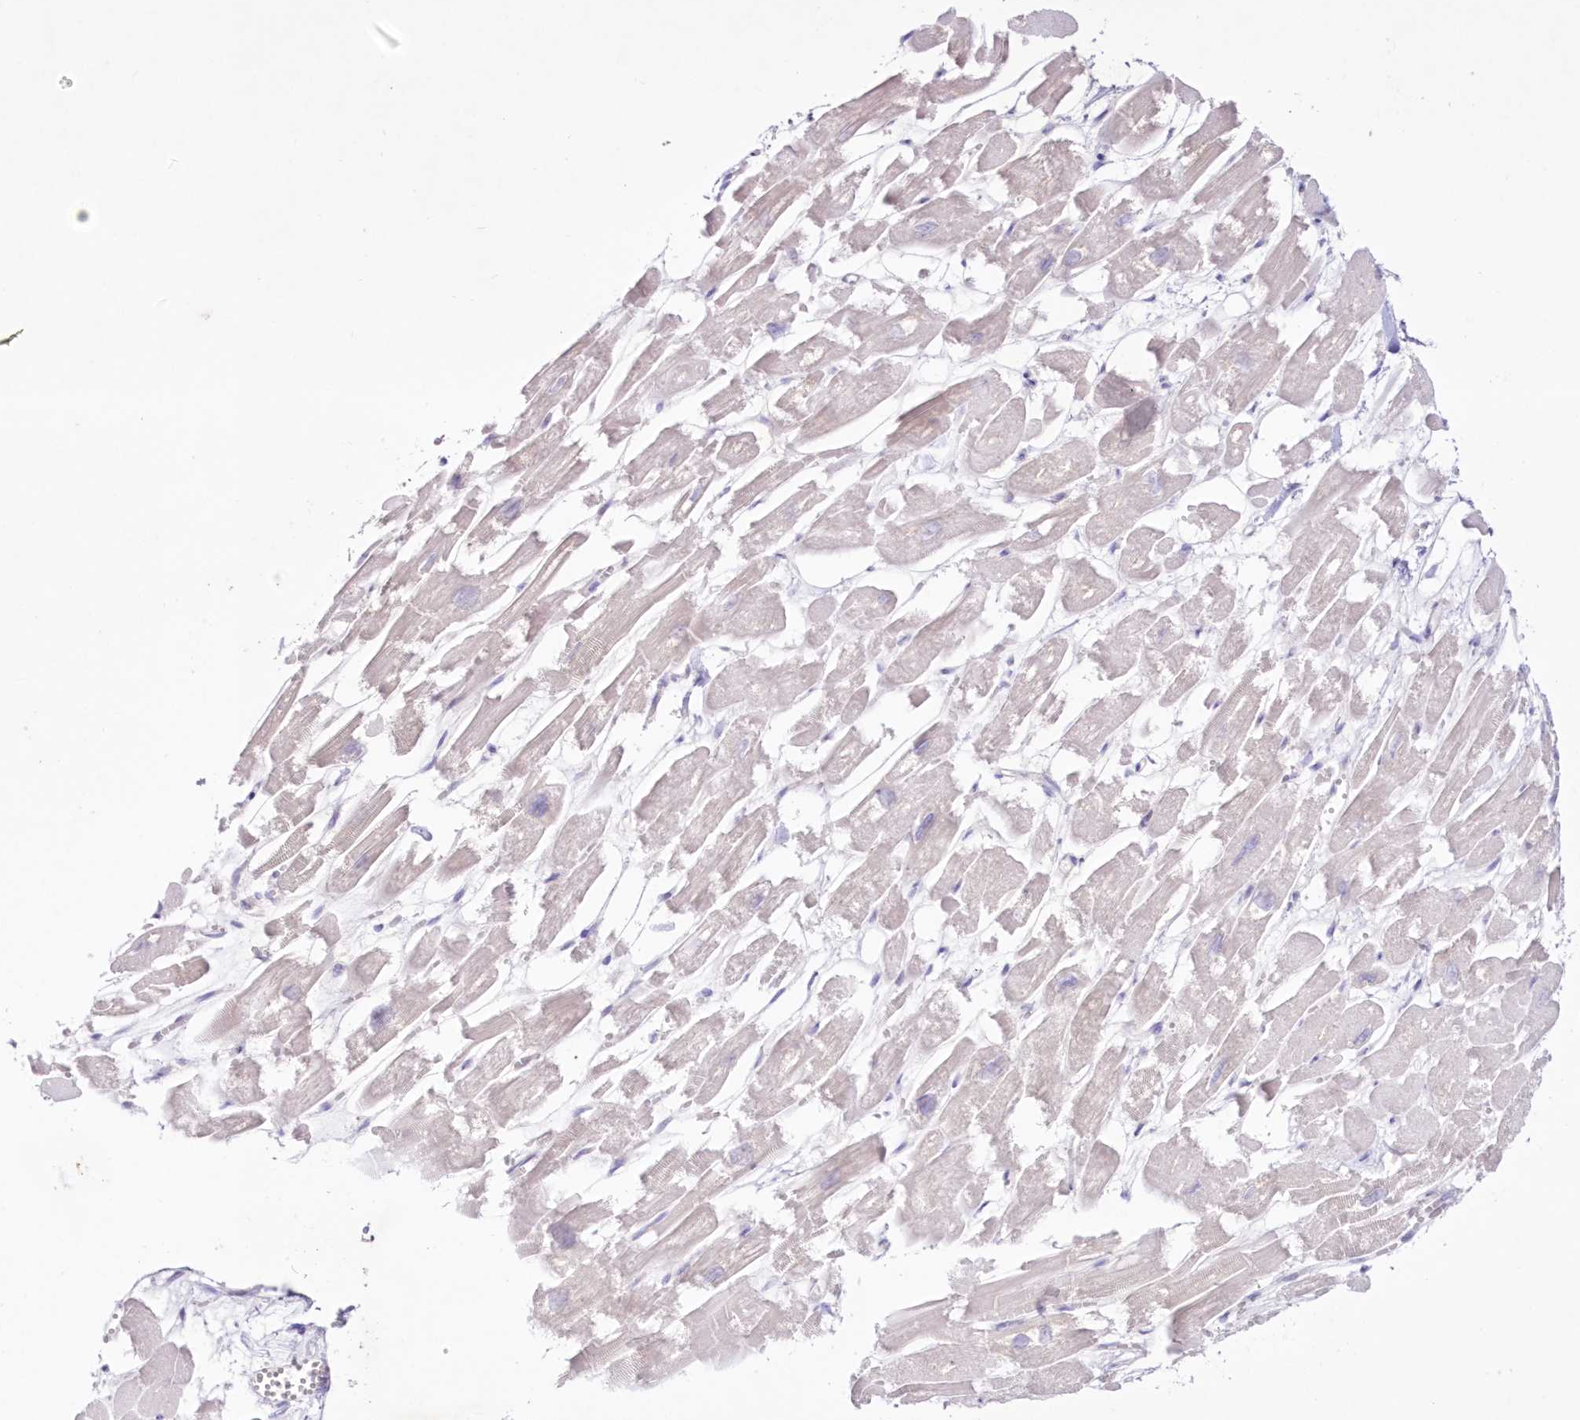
{"staining": {"intensity": "negative", "quantity": "none", "location": "none"}, "tissue": "heart muscle", "cell_type": "Cardiomyocytes", "image_type": "normal", "snomed": [{"axis": "morphology", "description": "Normal tissue, NOS"}, {"axis": "topography", "description": "Heart"}], "caption": "High power microscopy micrograph of an IHC photomicrograph of unremarkable heart muscle, revealing no significant staining in cardiomyocytes. (DAB (3,3'-diaminobenzidine) immunohistochemistry visualized using brightfield microscopy, high magnification).", "gene": "NEU4", "patient": {"sex": "male", "age": 54}}